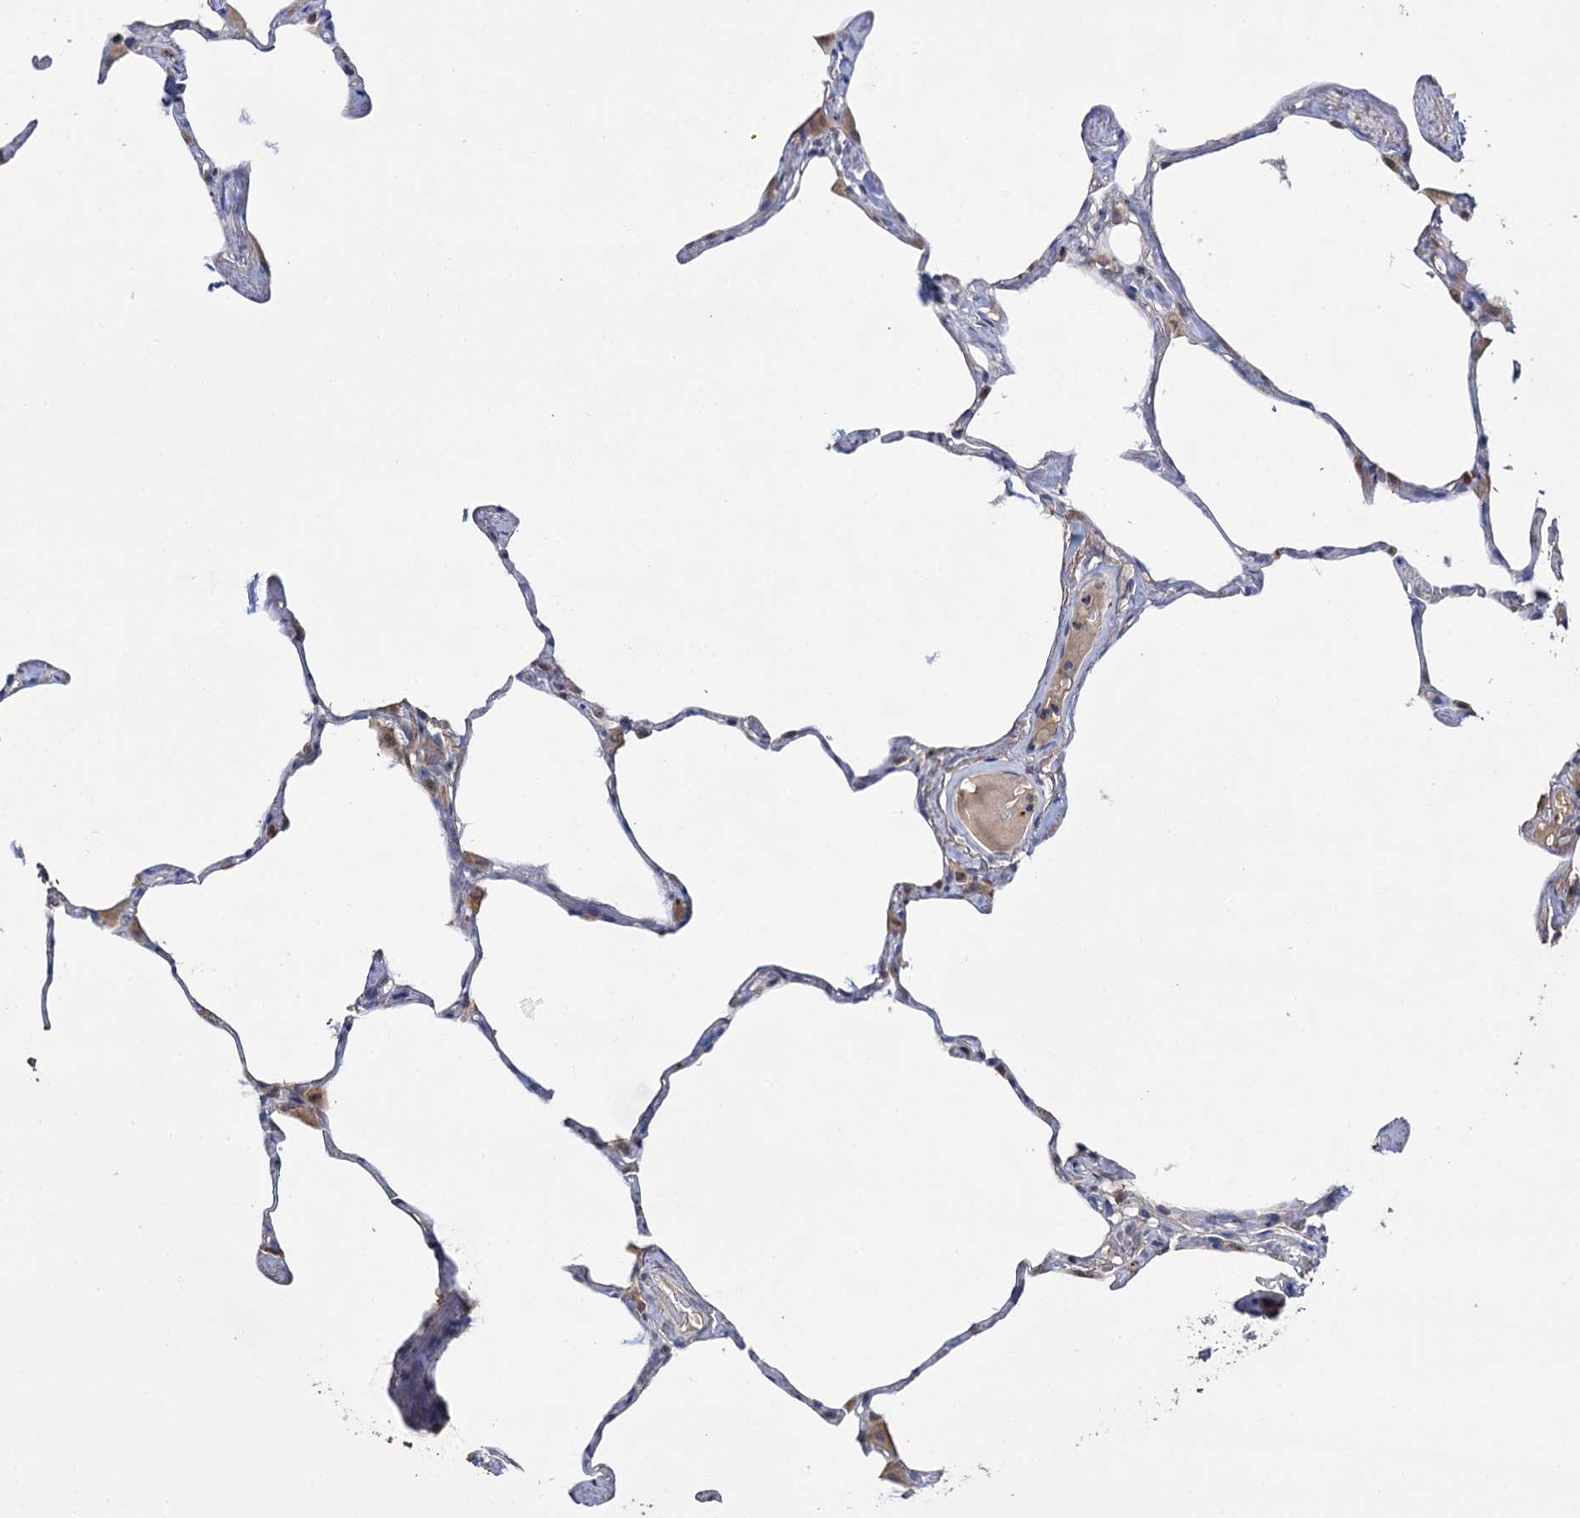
{"staining": {"intensity": "negative", "quantity": "none", "location": "none"}, "tissue": "lung", "cell_type": "Alveolar cells", "image_type": "normal", "snomed": [{"axis": "morphology", "description": "Normal tissue, NOS"}, {"axis": "topography", "description": "Lung"}], "caption": "Normal lung was stained to show a protein in brown. There is no significant expression in alveolar cells. (DAB immunohistochemistry (IHC) visualized using brightfield microscopy, high magnification).", "gene": "DNAH6", "patient": {"sex": "male", "age": 65}}